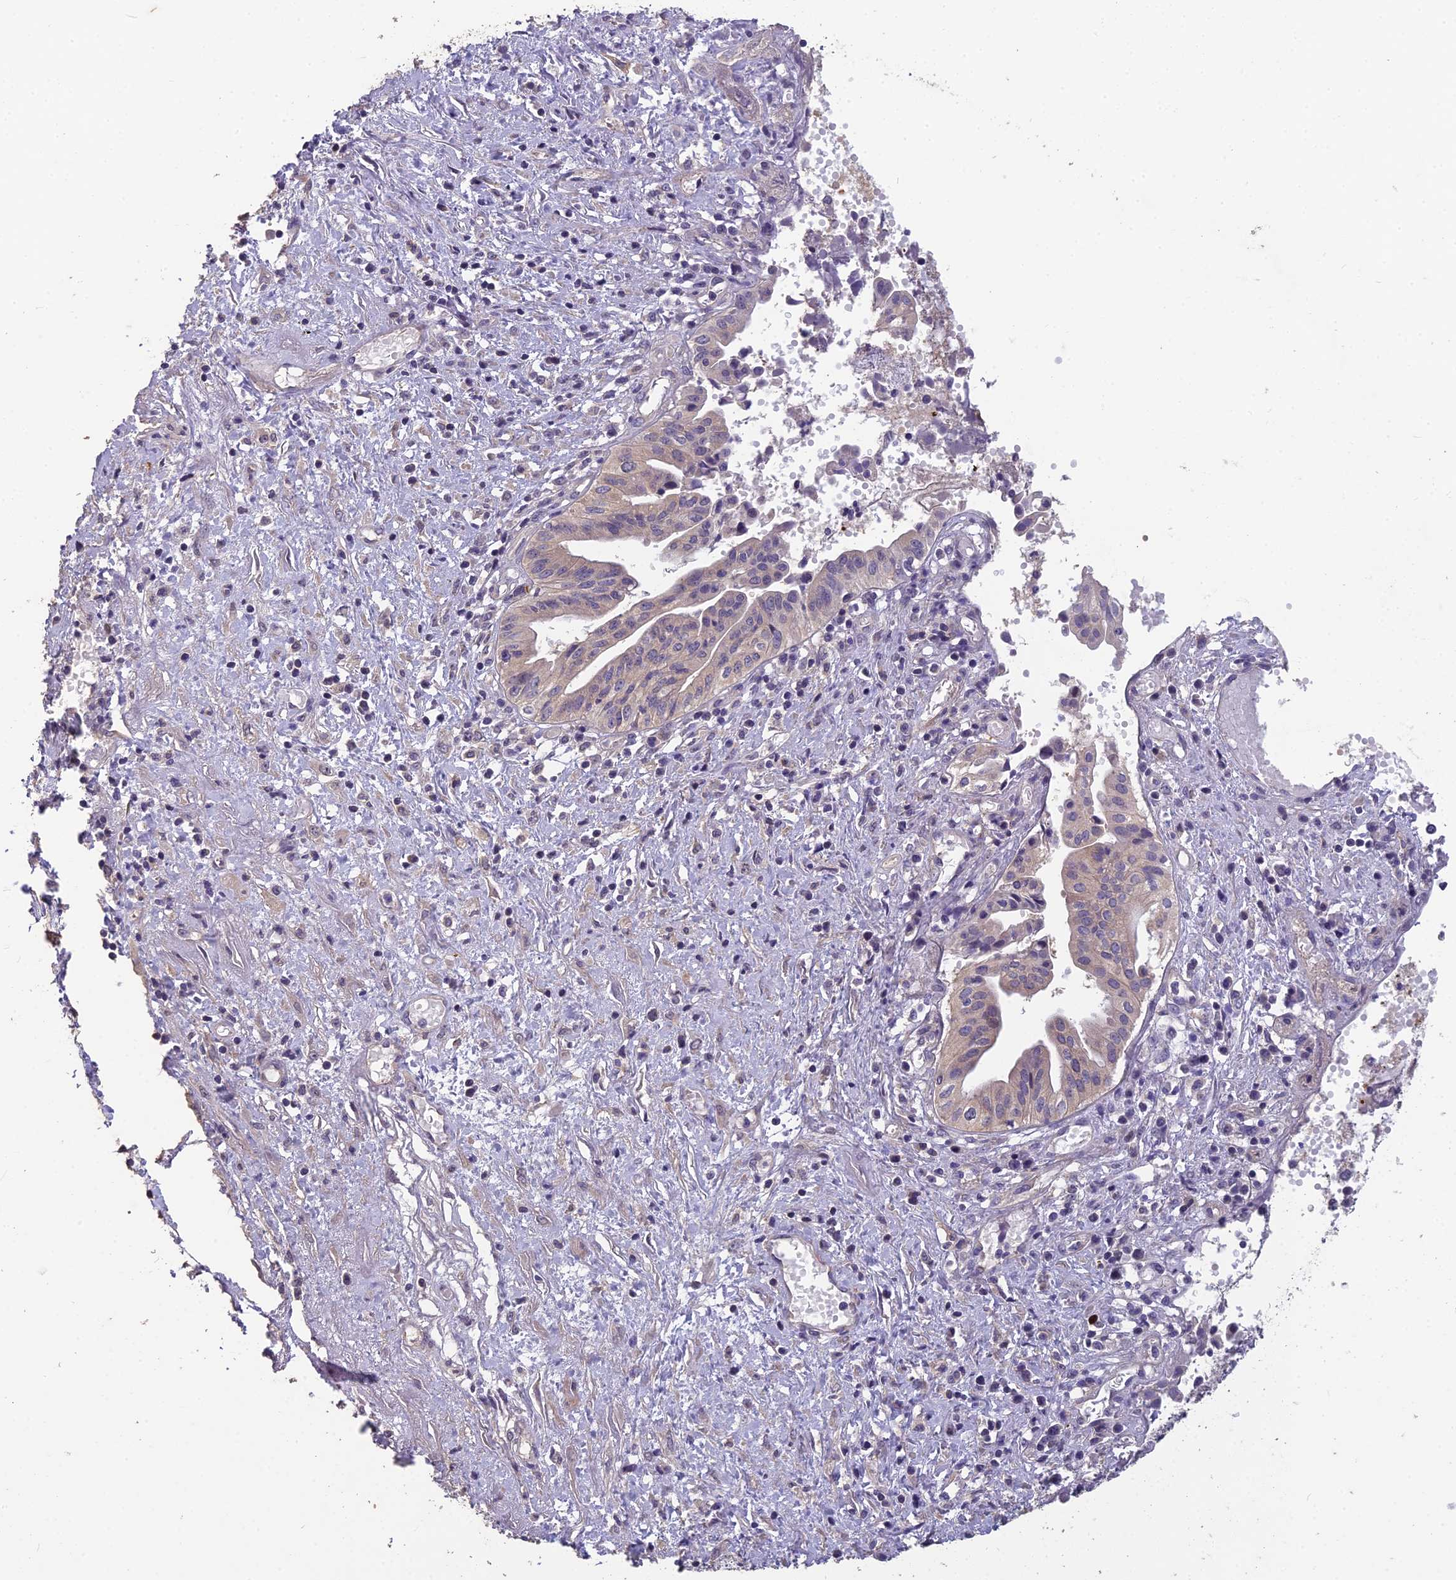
{"staining": {"intensity": "weak", "quantity": "<25%", "location": "cytoplasmic/membranous"}, "tissue": "pancreatic cancer", "cell_type": "Tumor cells", "image_type": "cancer", "snomed": [{"axis": "morphology", "description": "Adenocarcinoma, NOS"}, {"axis": "topography", "description": "Pancreas"}], "caption": "DAB (3,3'-diaminobenzidine) immunohistochemical staining of human pancreatic adenocarcinoma demonstrates no significant staining in tumor cells. (DAB immunohistochemistry, high magnification).", "gene": "CEACAM16", "patient": {"sex": "female", "age": 50}}